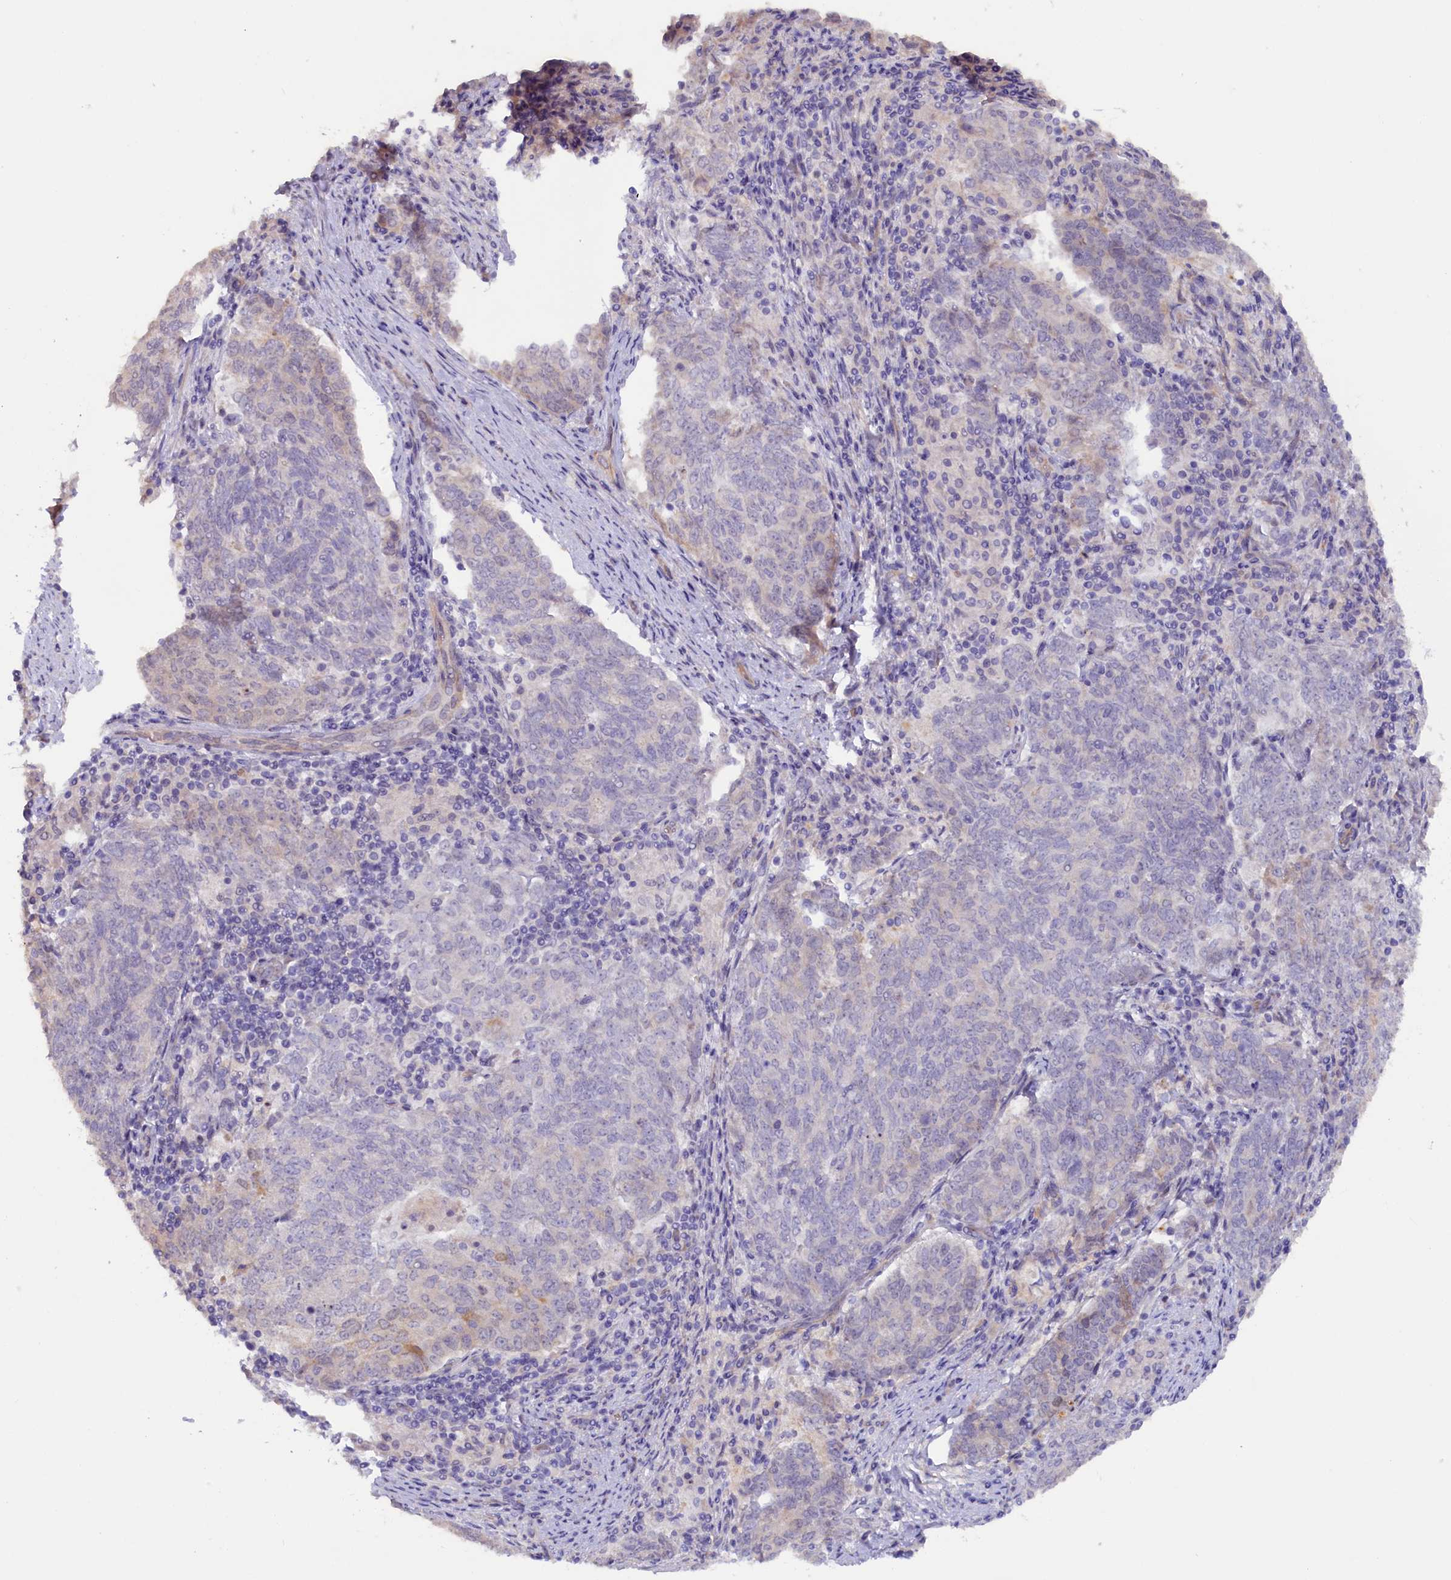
{"staining": {"intensity": "negative", "quantity": "none", "location": "none"}, "tissue": "endometrial cancer", "cell_type": "Tumor cells", "image_type": "cancer", "snomed": [{"axis": "morphology", "description": "Adenocarcinoma, NOS"}, {"axis": "topography", "description": "Endometrium"}], "caption": "IHC of human endometrial cancer reveals no staining in tumor cells. (Stains: DAB (3,3'-diaminobenzidine) immunohistochemistry (IHC) with hematoxylin counter stain, Microscopy: brightfield microscopy at high magnification).", "gene": "ZSWIM4", "patient": {"sex": "female", "age": 80}}